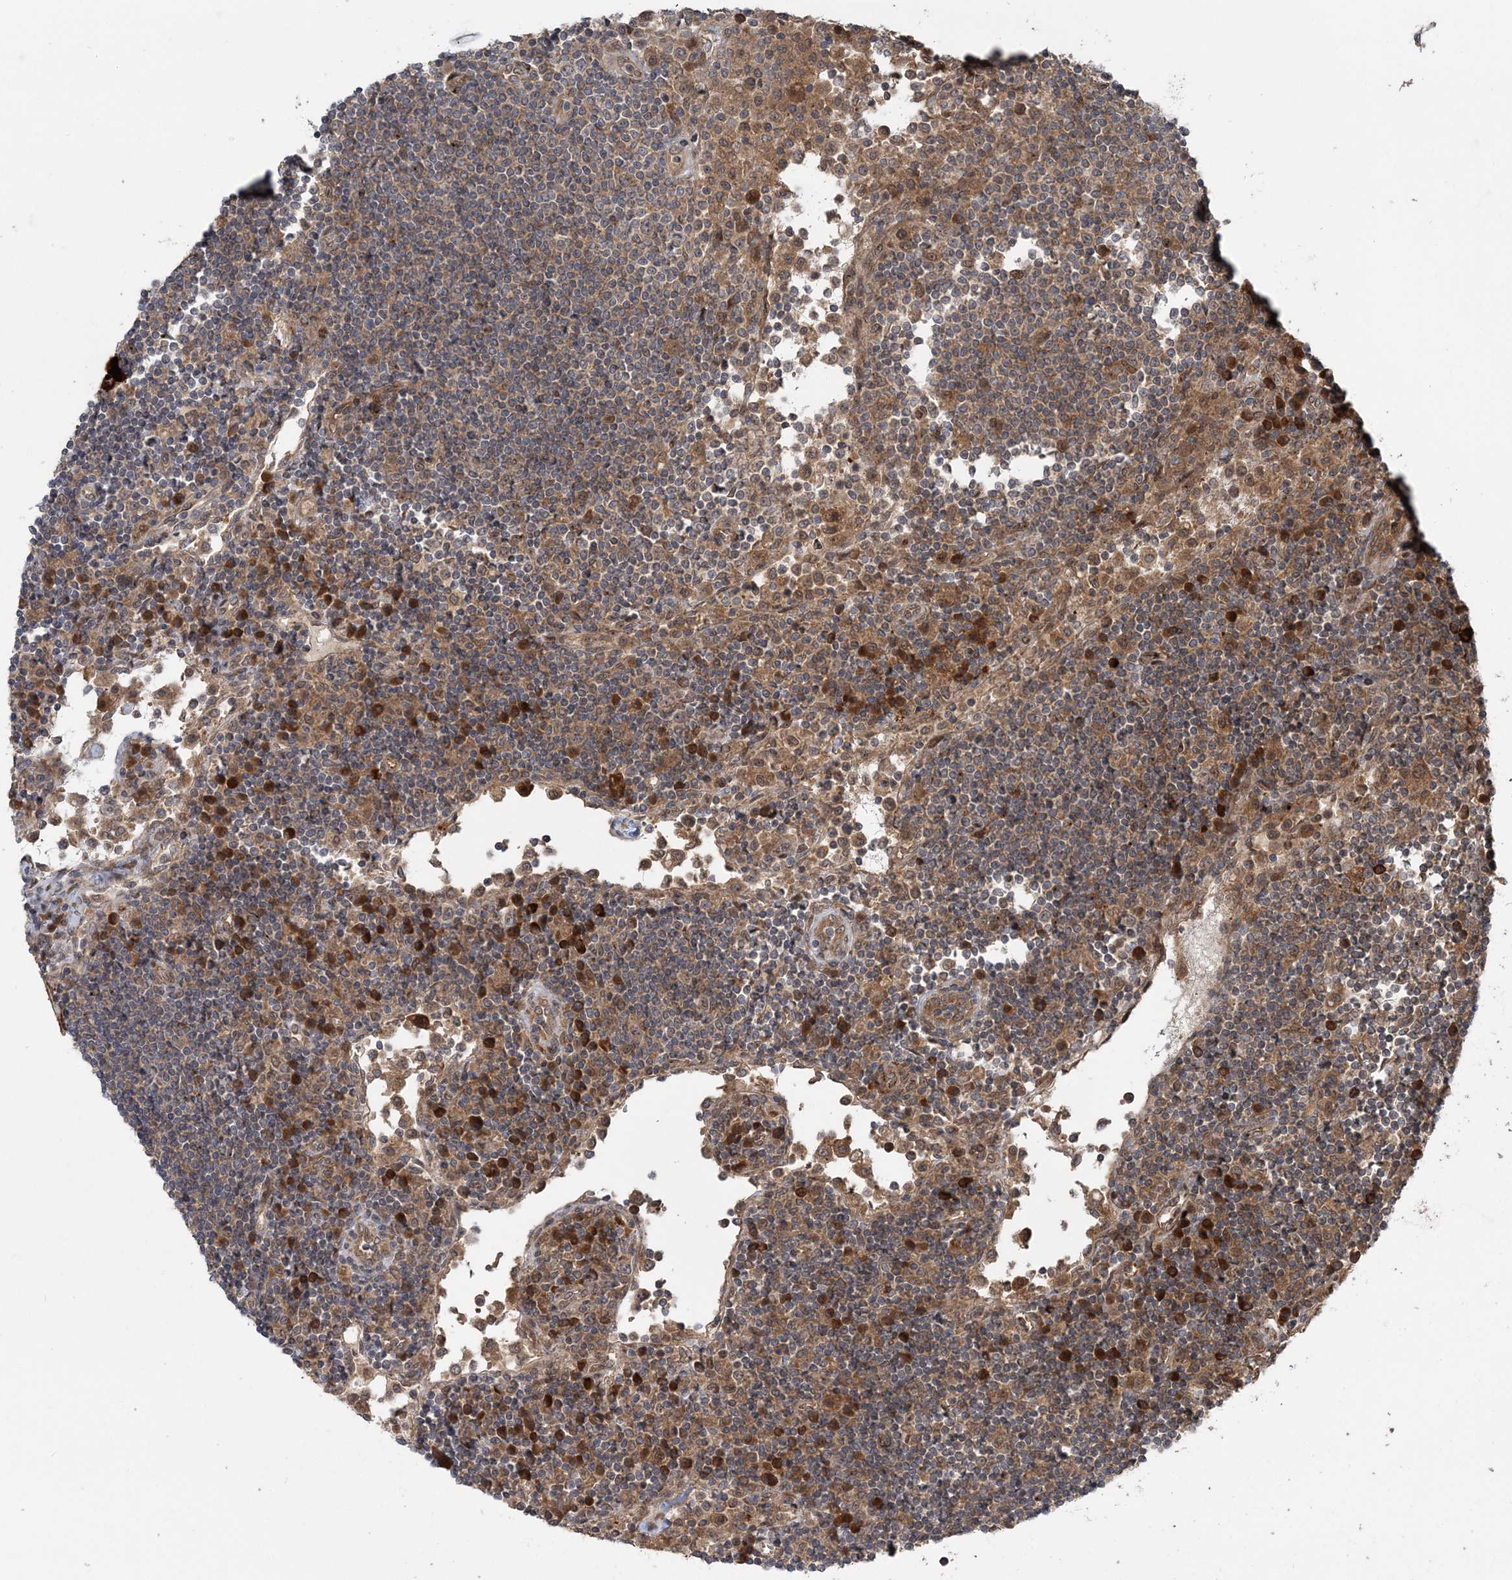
{"staining": {"intensity": "moderate", "quantity": ">75%", "location": "cytoplasmic/membranous"}, "tissue": "lymph node", "cell_type": "Germinal center cells", "image_type": "normal", "snomed": [{"axis": "morphology", "description": "Normal tissue, NOS"}, {"axis": "topography", "description": "Lymph node"}], "caption": "Protein staining of benign lymph node demonstrates moderate cytoplasmic/membranous positivity in about >75% of germinal center cells.", "gene": "UBTD2", "patient": {"sex": "female", "age": 53}}